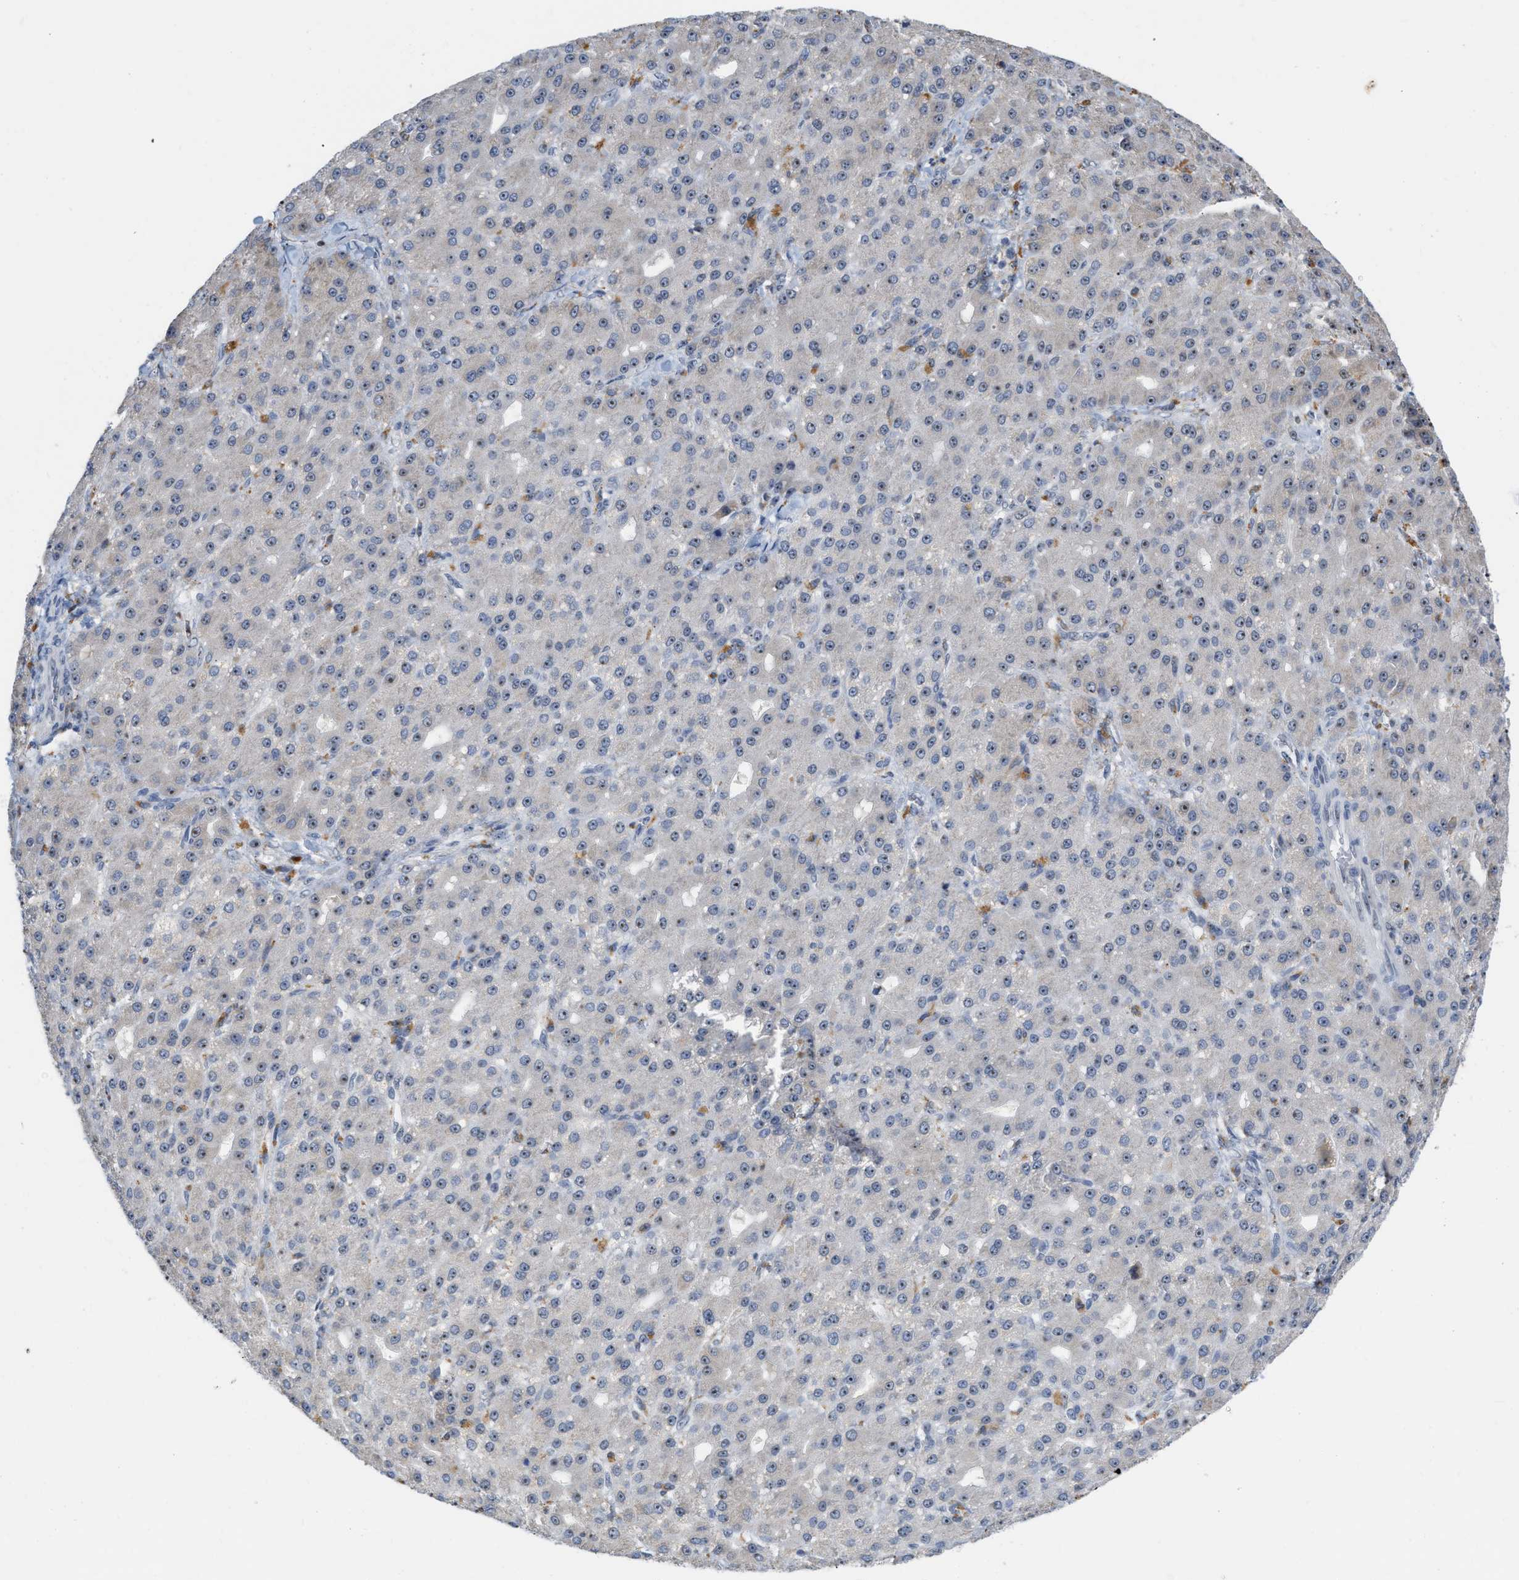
{"staining": {"intensity": "moderate", "quantity": "25%-75%", "location": "nuclear"}, "tissue": "liver cancer", "cell_type": "Tumor cells", "image_type": "cancer", "snomed": [{"axis": "morphology", "description": "Carcinoma, Hepatocellular, NOS"}, {"axis": "topography", "description": "Liver"}], "caption": "High-power microscopy captured an IHC image of liver cancer (hepatocellular carcinoma), revealing moderate nuclear expression in about 25%-75% of tumor cells. The staining is performed using DAB (3,3'-diaminobenzidine) brown chromogen to label protein expression. The nuclei are counter-stained blue using hematoxylin.", "gene": "ELAC2", "patient": {"sex": "male", "age": 67}}